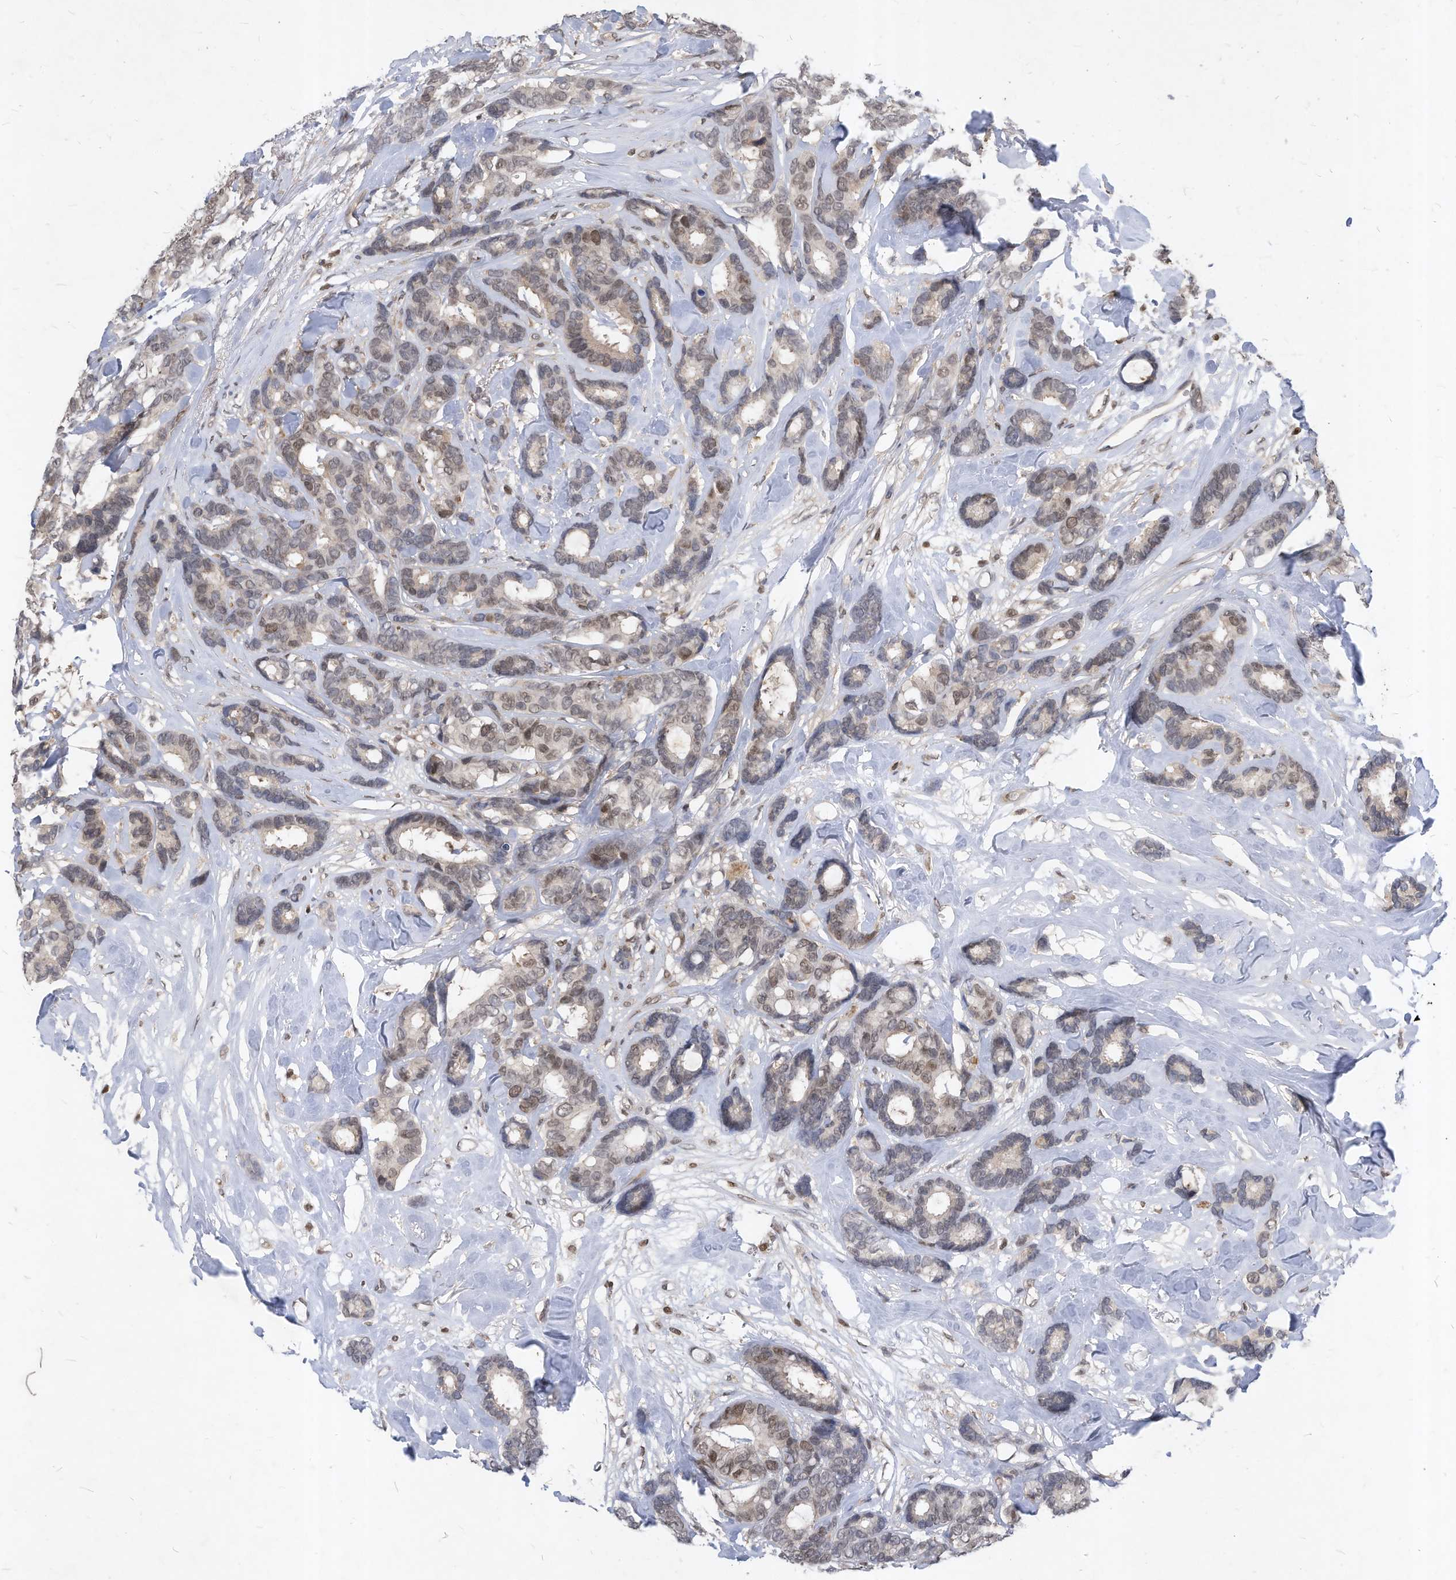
{"staining": {"intensity": "weak", "quantity": "25%-75%", "location": "nuclear"}, "tissue": "breast cancer", "cell_type": "Tumor cells", "image_type": "cancer", "snomed": [{"axis": "morphology", "description": "Duct carcinoma"}, {"axis": "topography", "description": "Breast"}], "caption": "A histopathology image of breast cancer (intraductal carcinoma) stained for a protein reveals weak nuclear brown staining in tumor cells.", "gene": "KPNB1", "patient": {"sex": "female", "age": 87}}